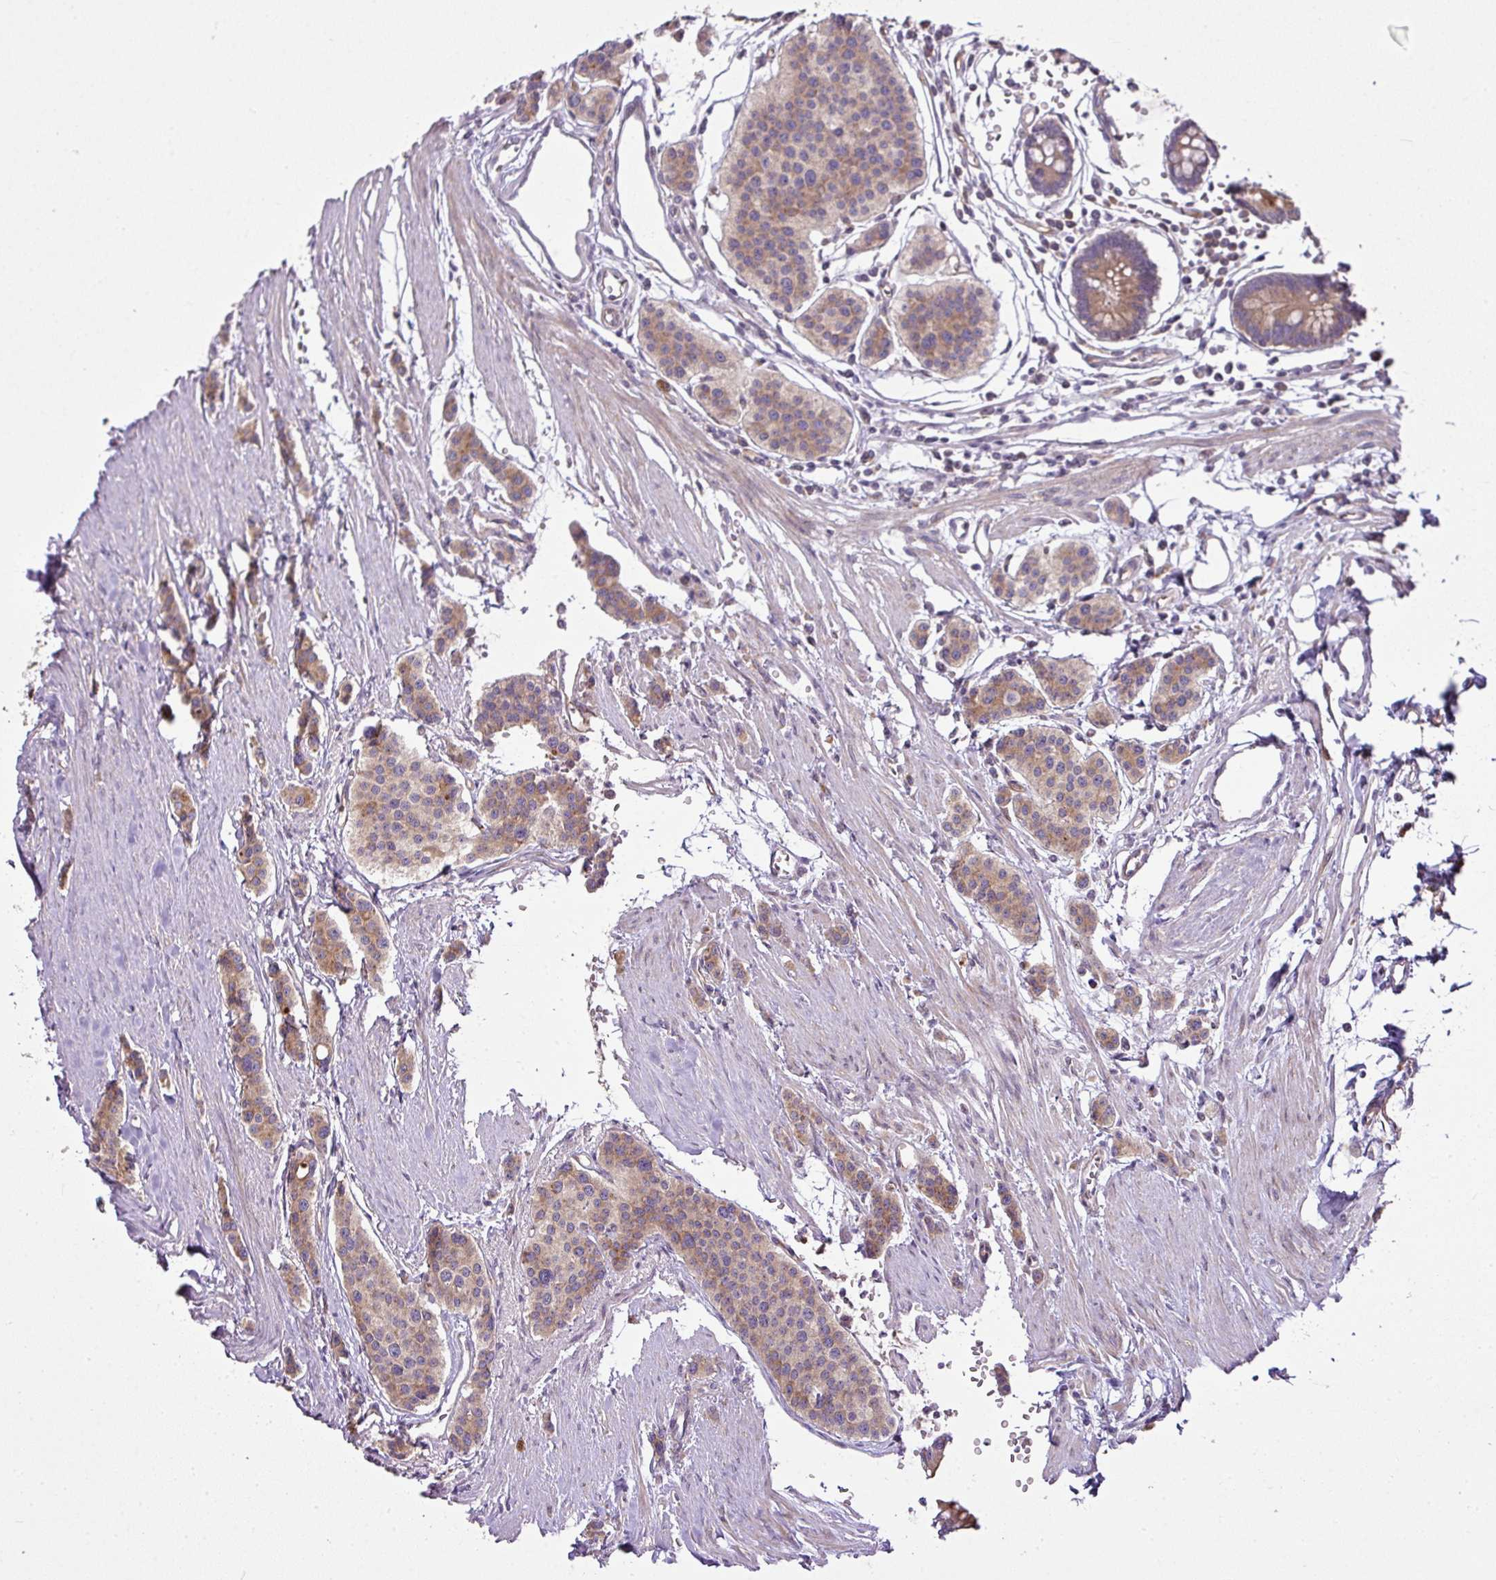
{"staining": {"intensity": "weak", "quantity": ">75%", "location": "cytoplasmic/membranous"}, "tissue": "carcinoid", "cell_type": "Tumor cells", "image_type": "cancer", "snomed": [{"axis": "morphology", "description": "Carcinoid, malignant, NOS"}, {"axis": "topography", "description": "Small intestine"}], "caption": "The immunohistochemical stain highlights weak cytoplasmic/membranous expression in tumor cells of carcinoid tissue. (Stains: DAB (3,3'-diaminobenzidine) in brown, nuclei in blue, Microscopy: brightfield microscopy at high magnification).", "gene": "COX18", "patient": {"sex": "male", "age": 60}}